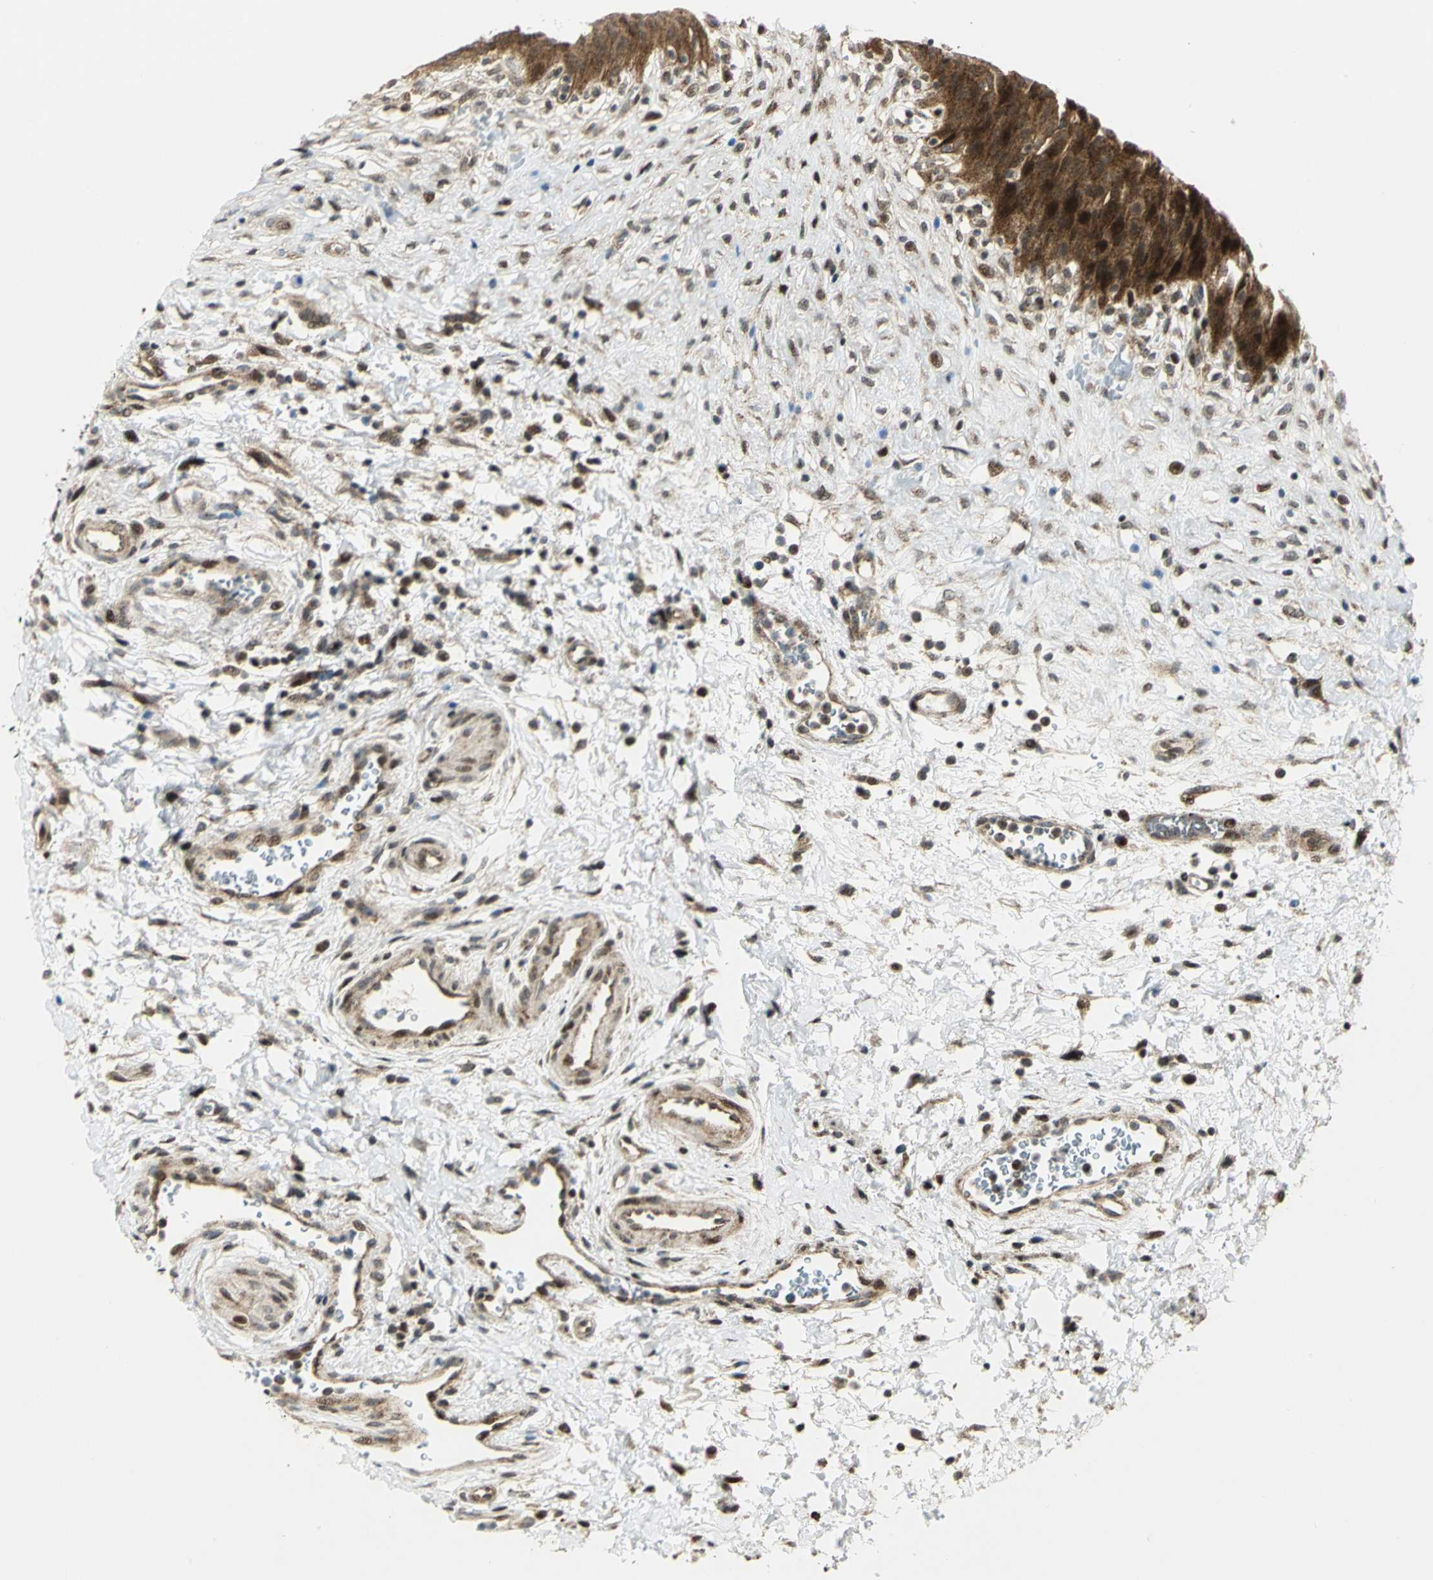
{"staining": {"intensity": "strong", "quantity": ">75%", "location": "cytoplasmic/membranous,nuclear"}, "tissue": "urinary bladder", "cell_type": "Urothelial cells", "image_type": "normal", "snomed": [{"axis": "morphology", "description": "Normal tissue, NOS"}, {"axis": "morphology", "description": "Dysplasia, NOS"}, {"axis": "topography", "description": "Urinary bladder"}], "caption": "Immunohistochemistry (IHC) of benign human urinary bladder exhibits high levels of strong cytoplasmic/membranous,nuclear expression in about >75% of urothelial cells.", "gene": "ATP6V1A", "patient": {"sex": "male", "age": 35}}